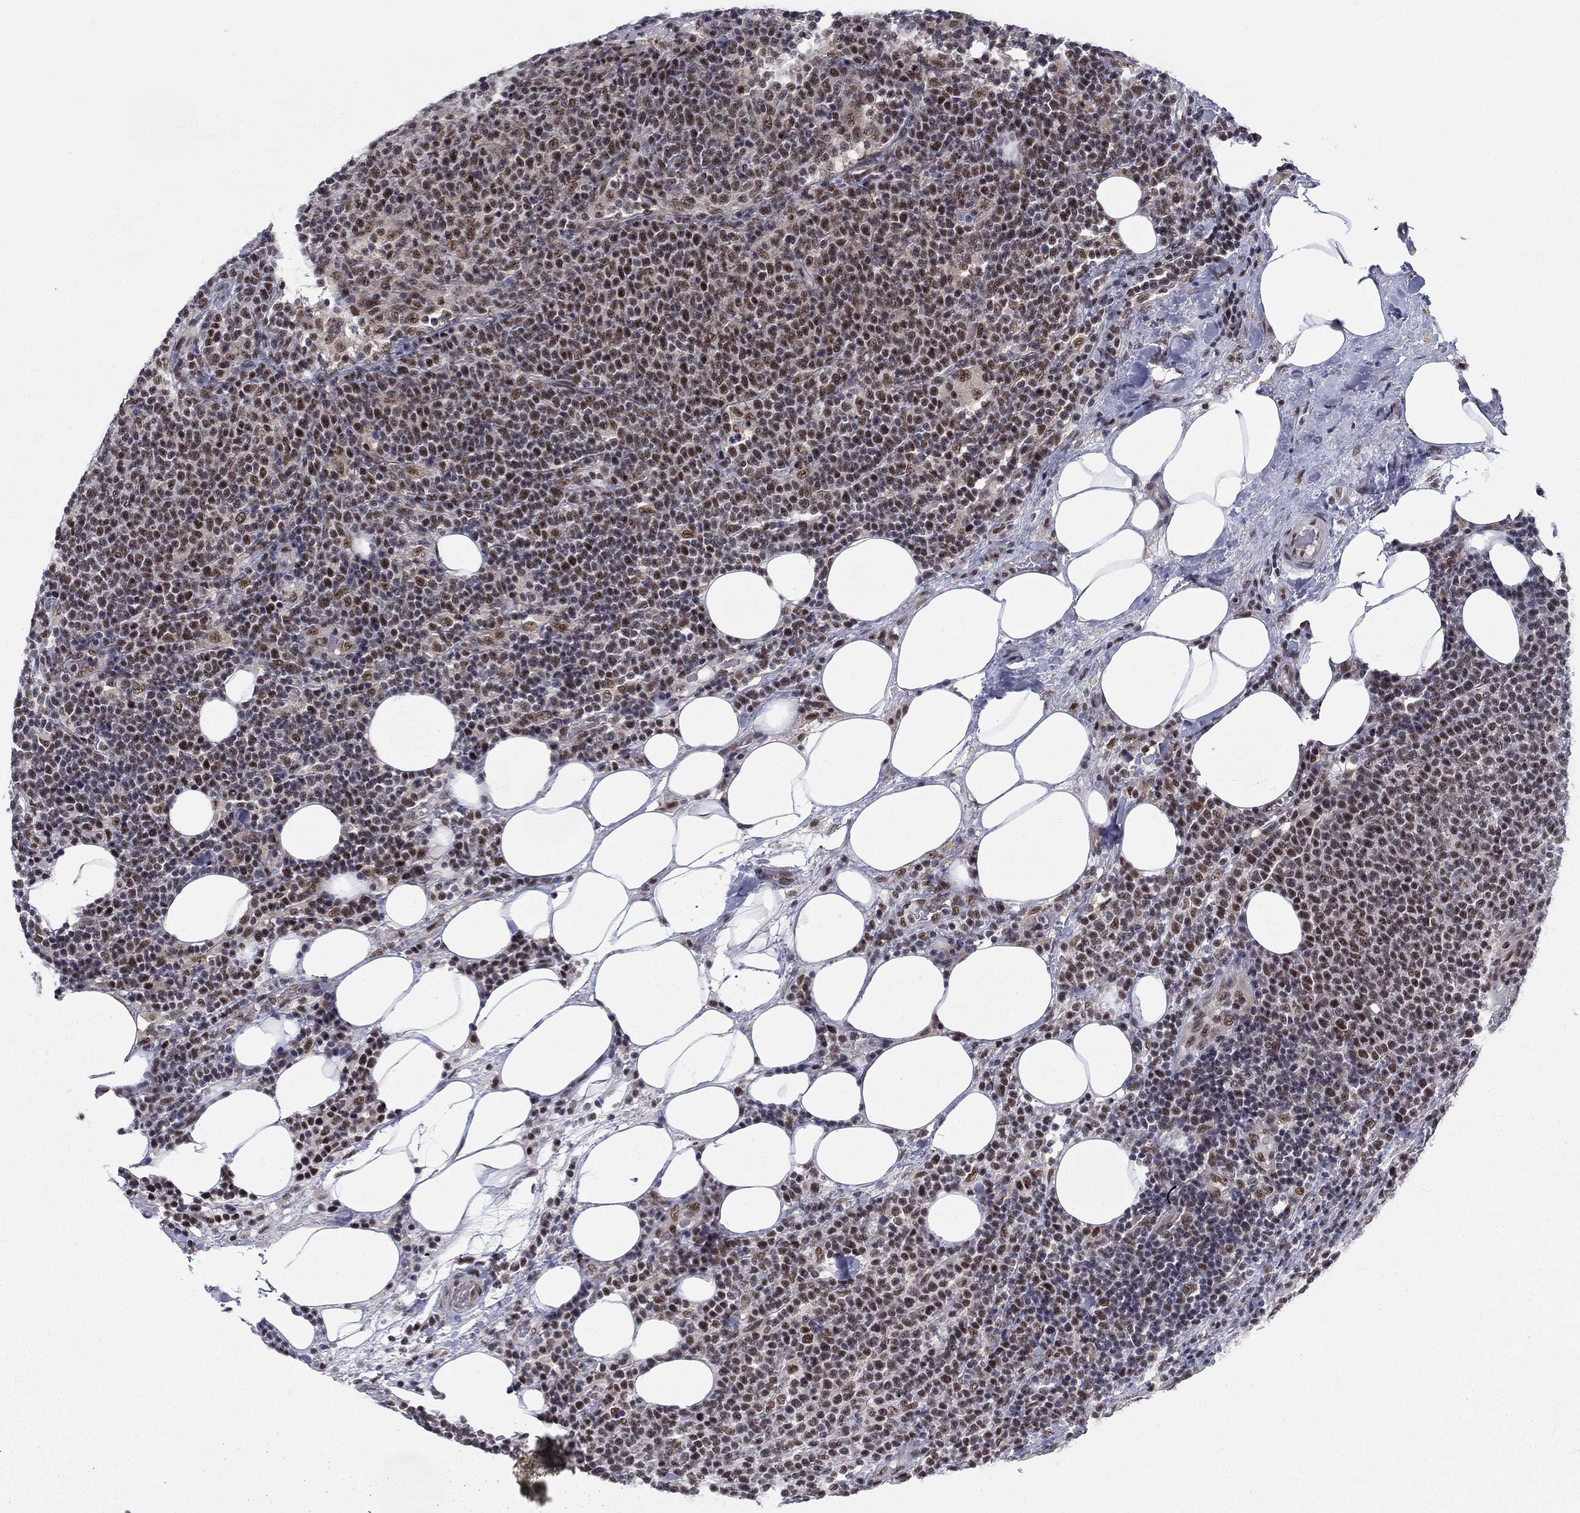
{"staining": {"intensity": "moderate", "quantity": "25%-75%", "location": "nuclear"}, "tissue": "lymphoma", "cell_type": "Tumor cells", "image_type": "cancer", "snomed": [{"axis": "morphology", "description": "Malignant lymphoma, non-Hodgkin's type, High grade"}, {"axis": "topography", "description": "Lymph node"}], "caption": "Immunohistochemical staining of lymphoma shows medium levels of moderate nuclear protein positivity in approximately 25%-75% of tumor cells.", "gene": "FYTTD1", "patient": {"sex": "male", "age": 61}}